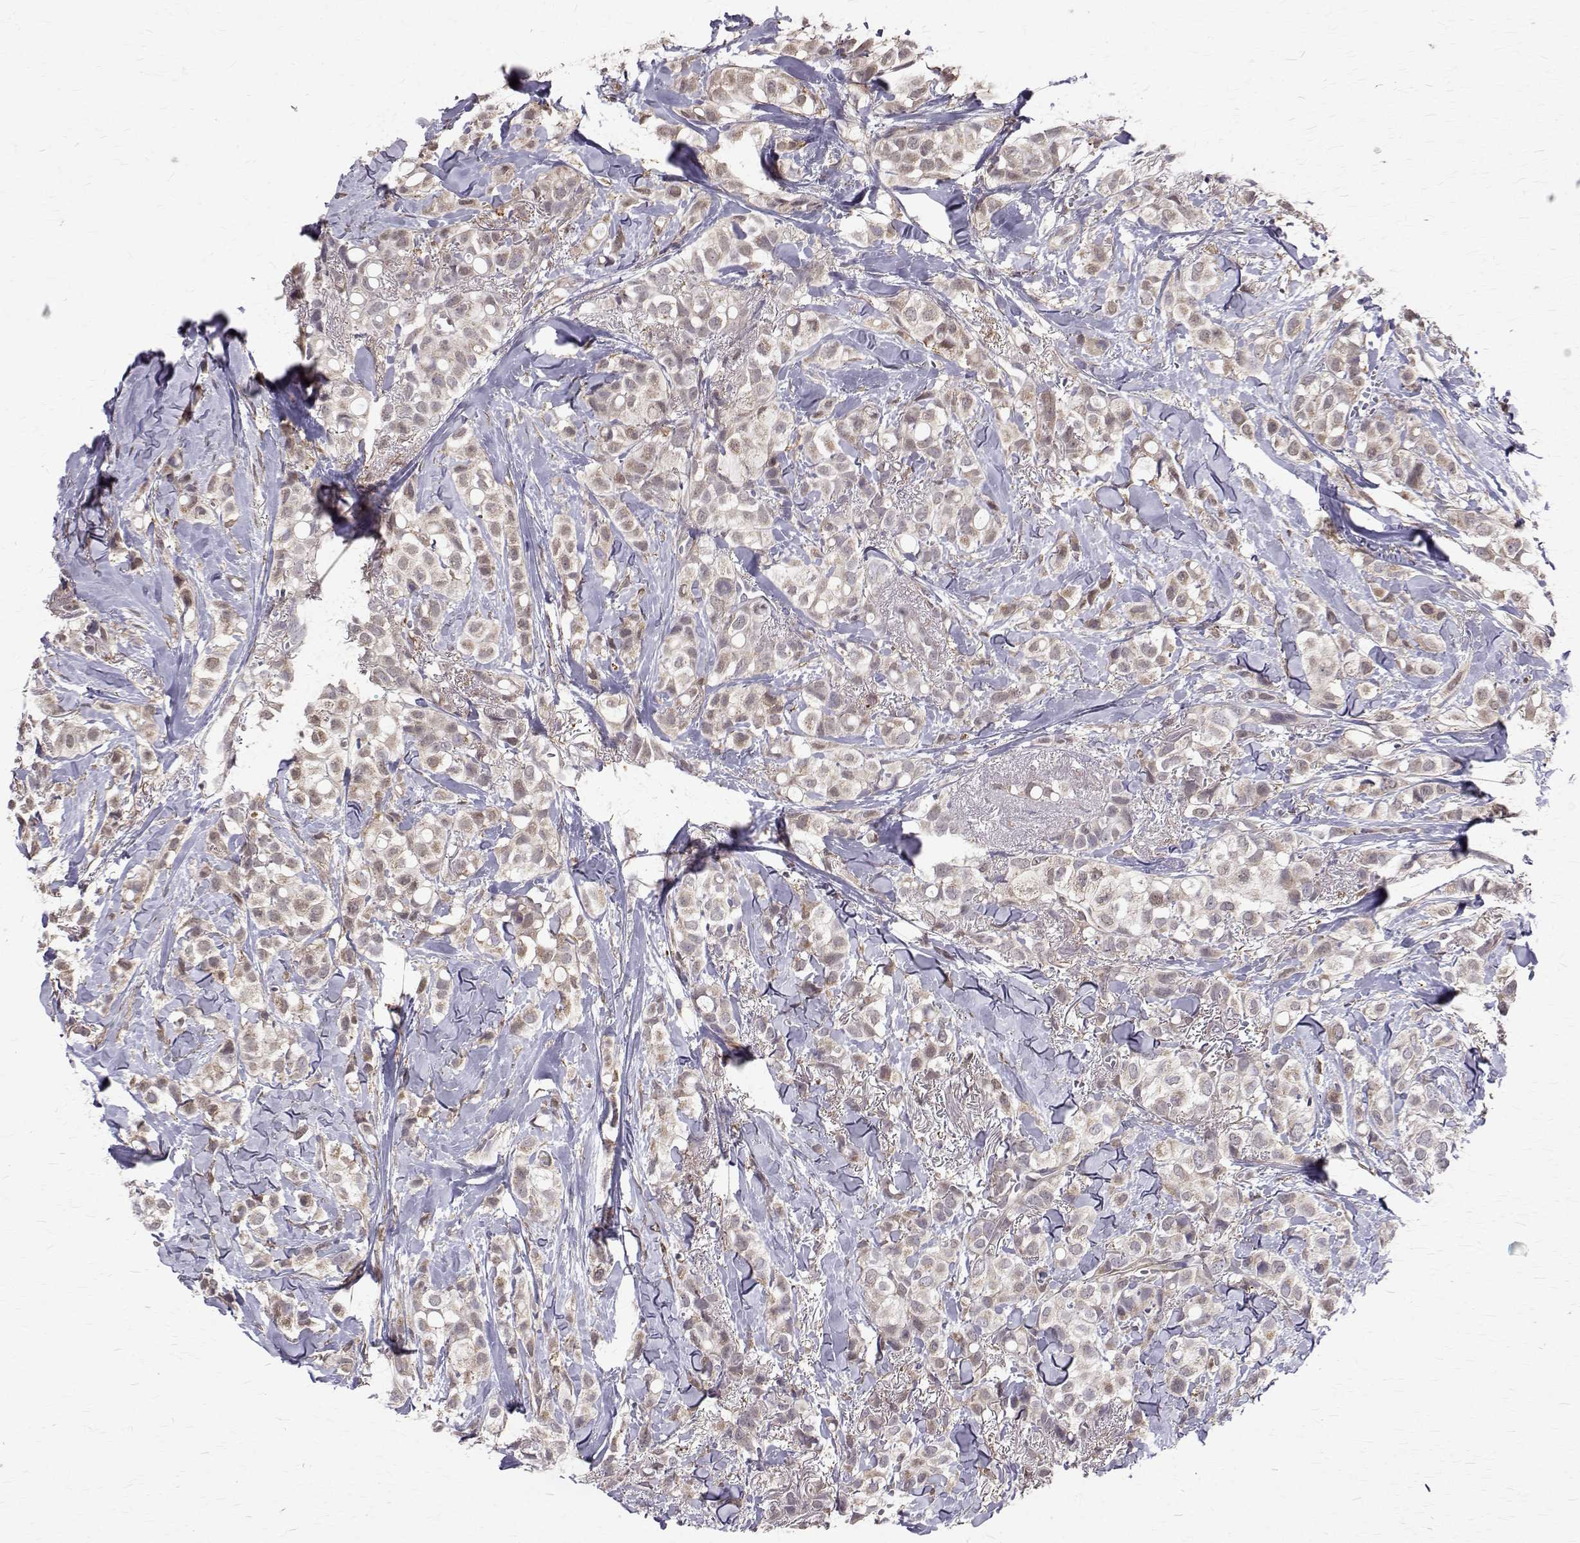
{"staining": {"intensity": "weak", "quantity": "25%-75%", "location": "cytoplasmic/membranous,nuclear"}, "tissue": "breast cancer", "cell_type": "Tumor cells", "image_type": "cancer", "snomed": [{"axis": "morphology", "description": "Duct carcinoma"}, {"axis": "topography", "description": "Breast"}], "caption": "Immunohistochemical staining of infiltrating ductal carcinoma (breast) shows weak cytoplasmic/membranous and nuclear protein expression in about 25%-75% of tumor cells.", "gene": "CCDC89", "patient": {"sex": "female", "age": 85}}